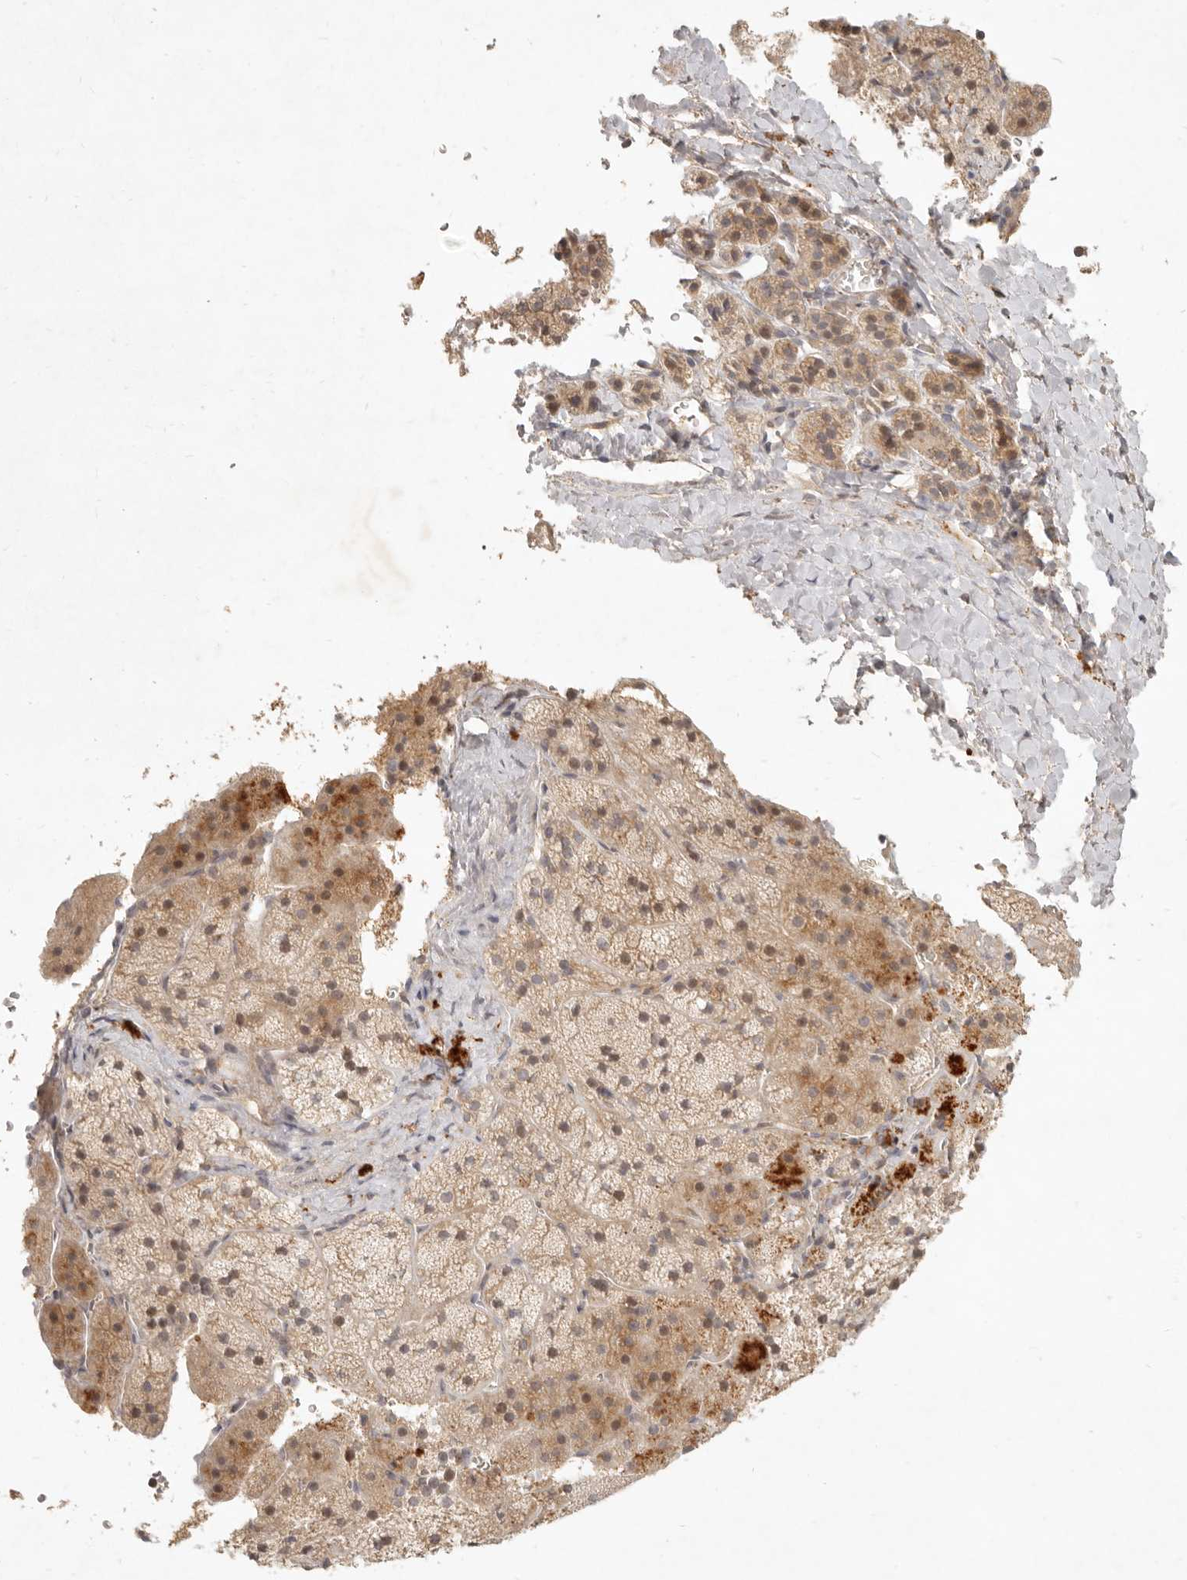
{"staining": {"intensity": "moderate", "quantity": ">75%", "location": "cytoplasmic/membranous"}, "tissue": "adrenal gland", "cell_type": "Glandular cells", "image_type": "normal", "snomed": [{"axis": "morphology", "description": "Normal tissue, NOS"}, {"axis": "topography", "description": "Adrenal gland"}], "caption": "Human adrenal gland stained with a brown dye reveals moderate cytoplasmic/membranous positive staining in approximately >75% of glandular cells.", "gene": "UBXN11", "patient": {"sex": "female", "age": 44}}